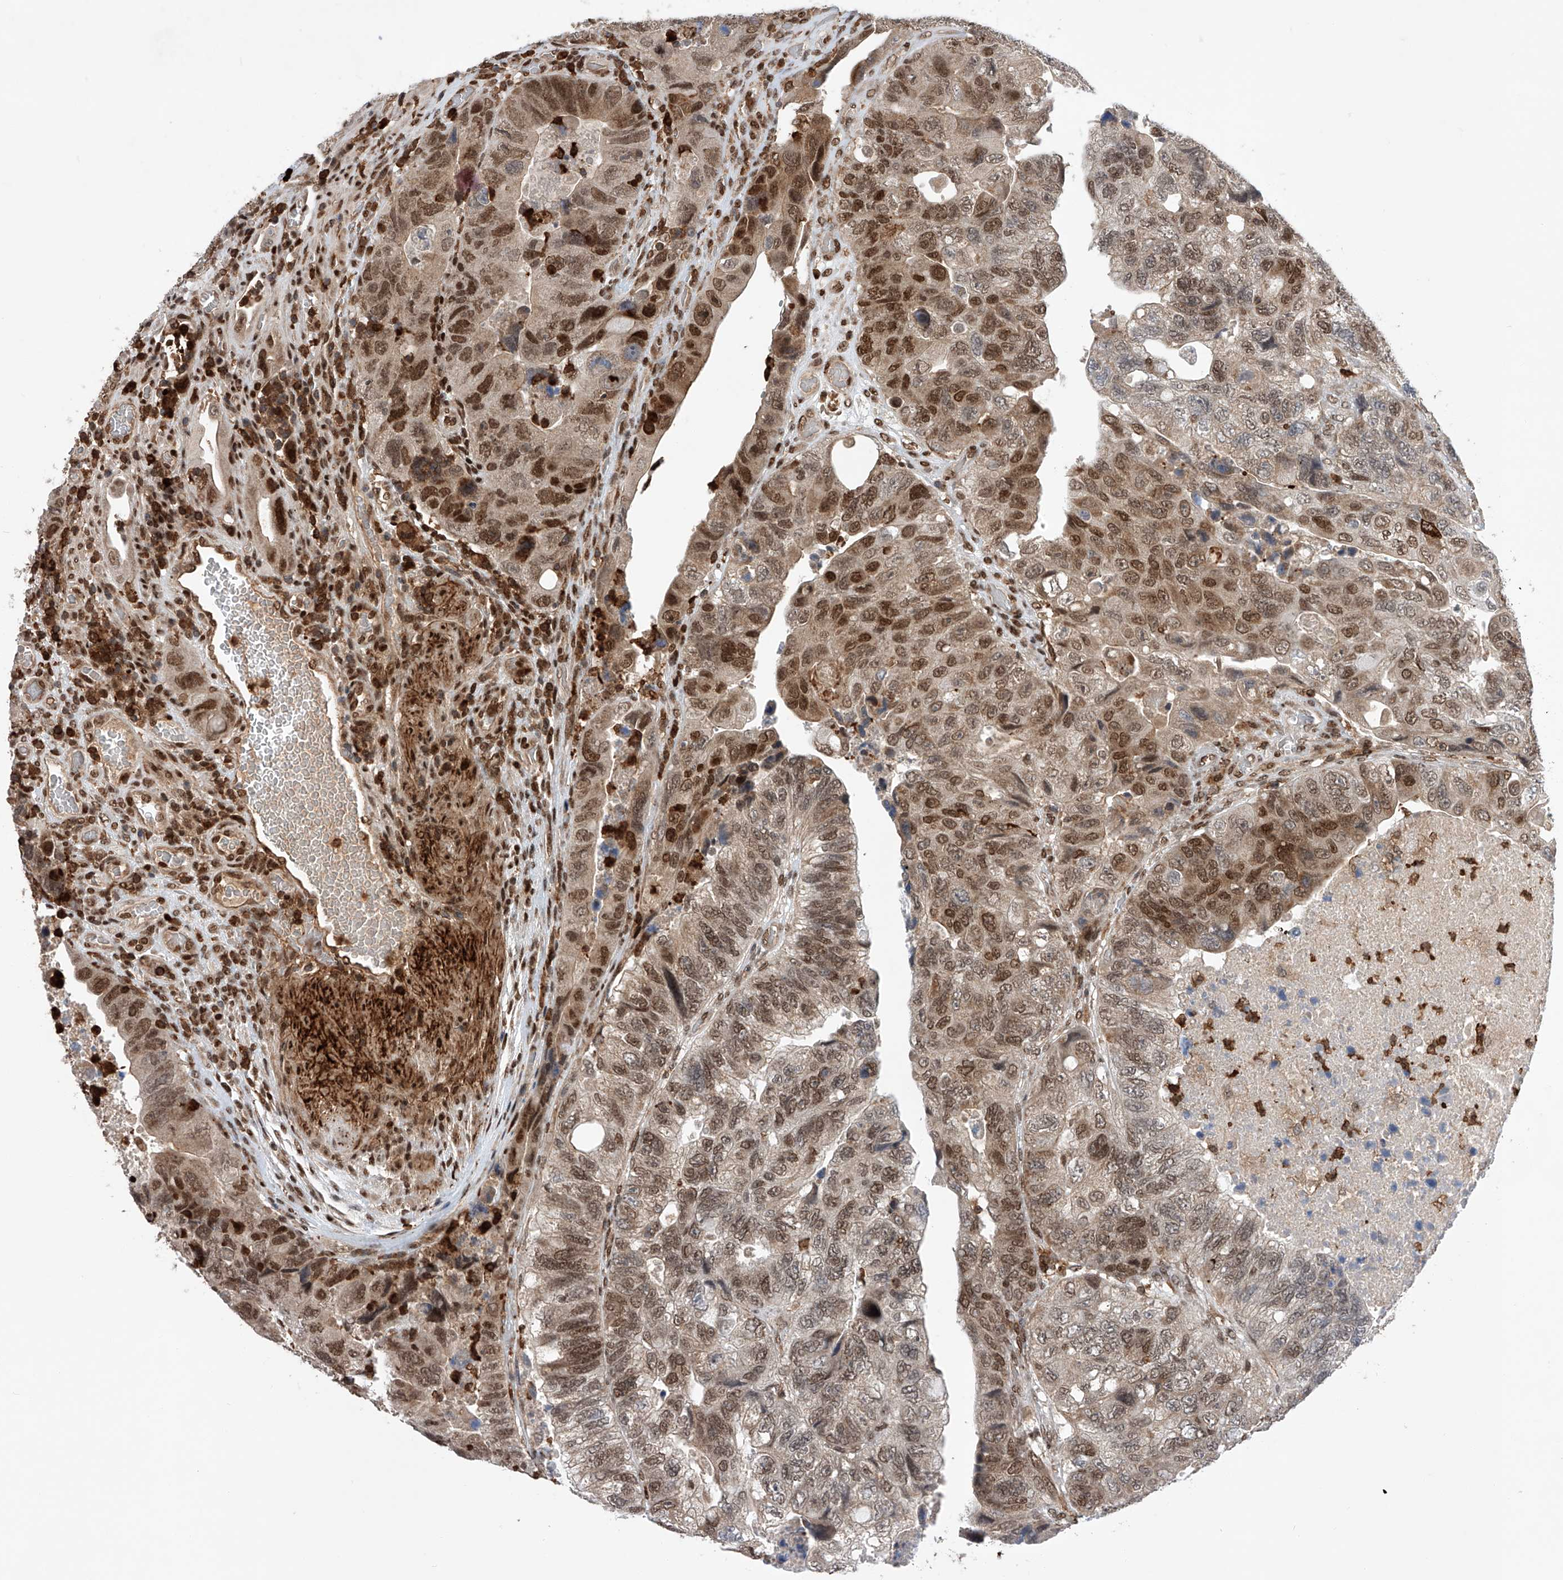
{"staining": {"intensity": "moderate", "quantity": ">75%", "location": "nuclear"}, "tissue": "colorectal cancer", "cell_type": "Tumor cells", "image_type": "cancer", "snomed": [{"axis": "morphology", "description": "Adenocarcinoma, NOS"}, {"axis": "topography", "description": "Rectum"}], "caption": "IHC (DAB) staining of colorectal adenocarcinoma displays moderate nuclear protein positivity in about >75% of tumor cells.", "gene": "ZNF280D", "patient": {"sex": "male", "age": 63}}